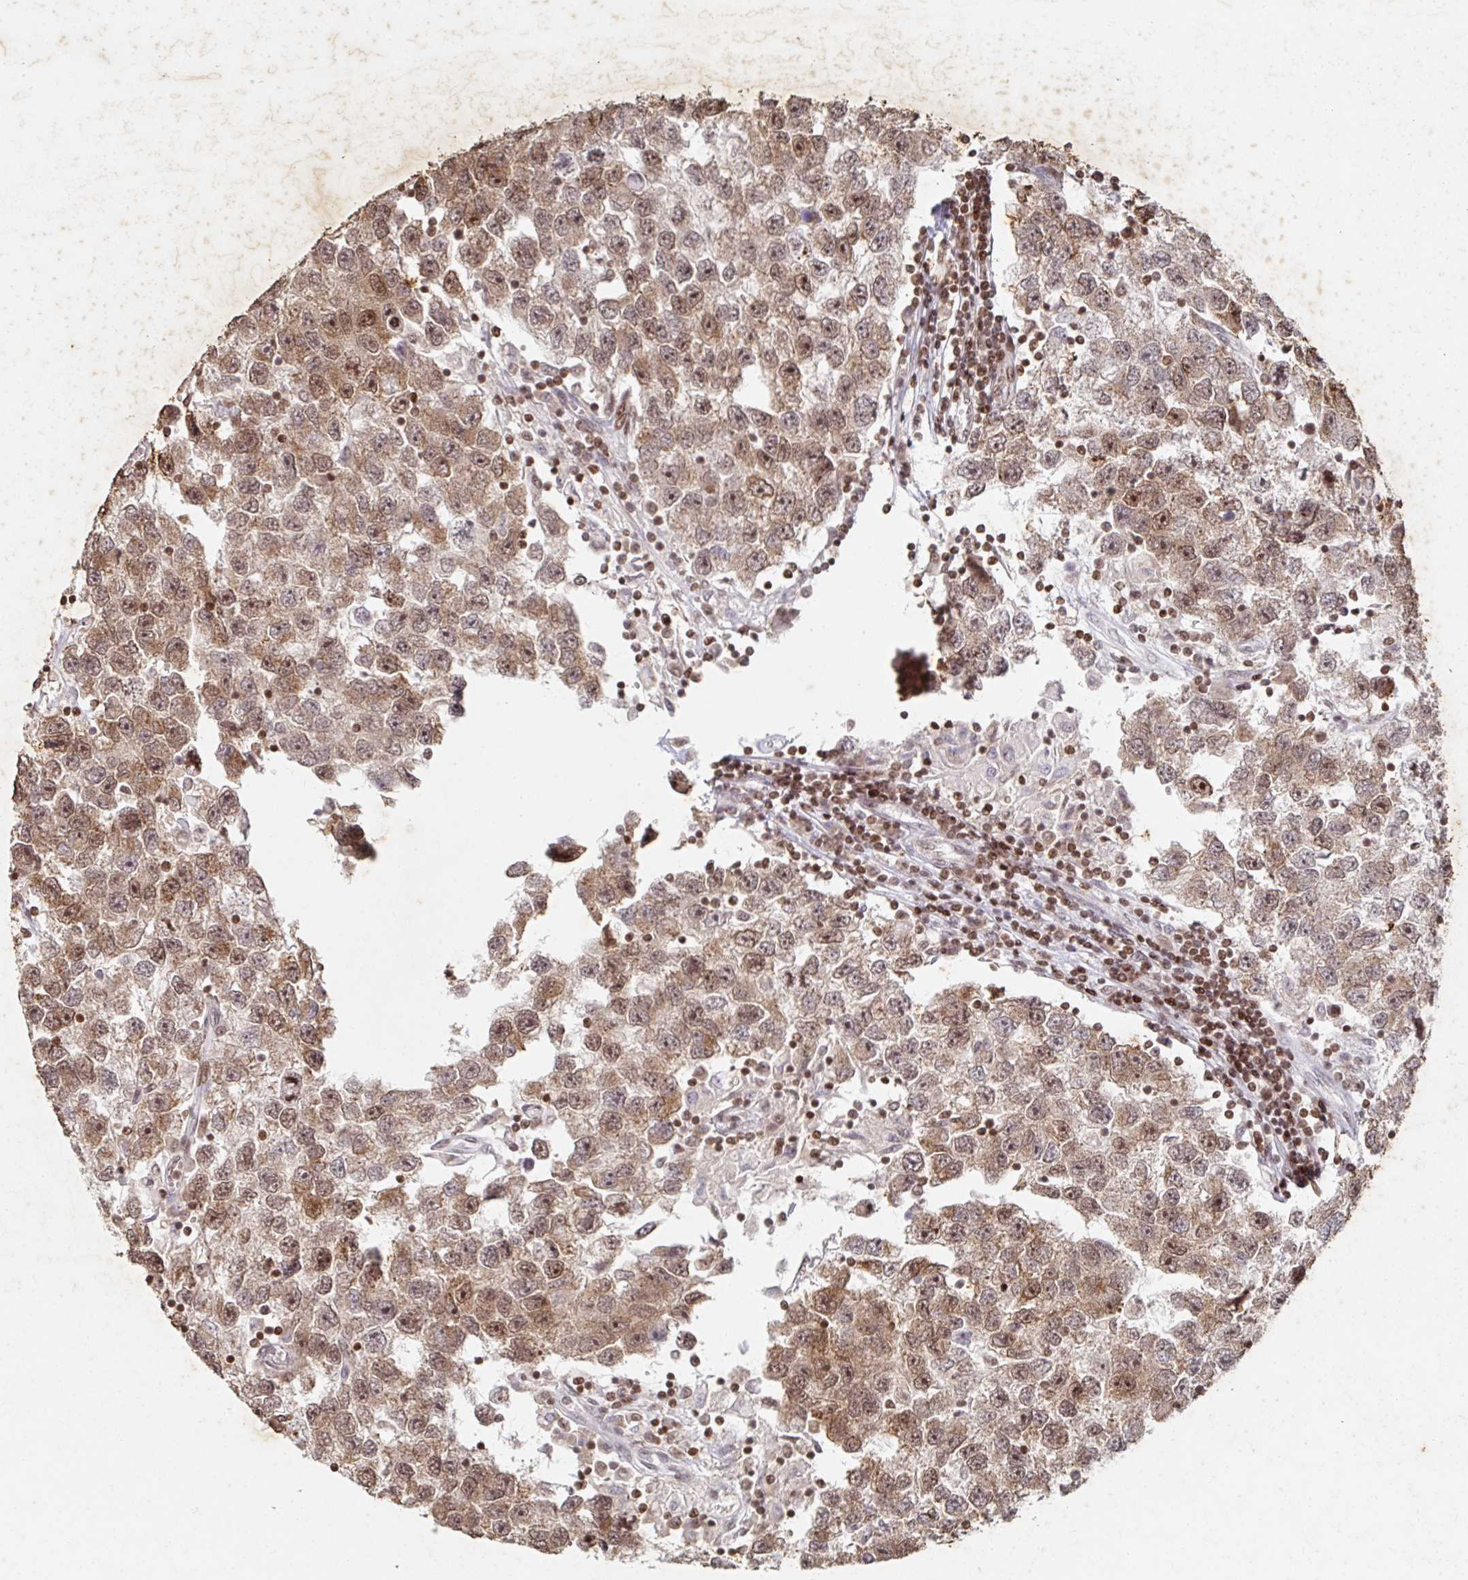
{"staining": {"intensity": "moderate", "quantity": ">75%", "location": "nuclear"}, "tissue": "testis cancer", "cell_type": "Tumor cells", "image_type": "cancer", "snomed": [{"axis": "morphology", "description": "Seminoma, NOS"}, {"axis": "topography", "description": "Testis"}], "caption": "Protein staining of testis cancer tissue exhibits moderate nuclear positivity in approximately >75% of tumor cells.", "gene": "C19orf53", "patient": {"sex": "male", "age": 26}}